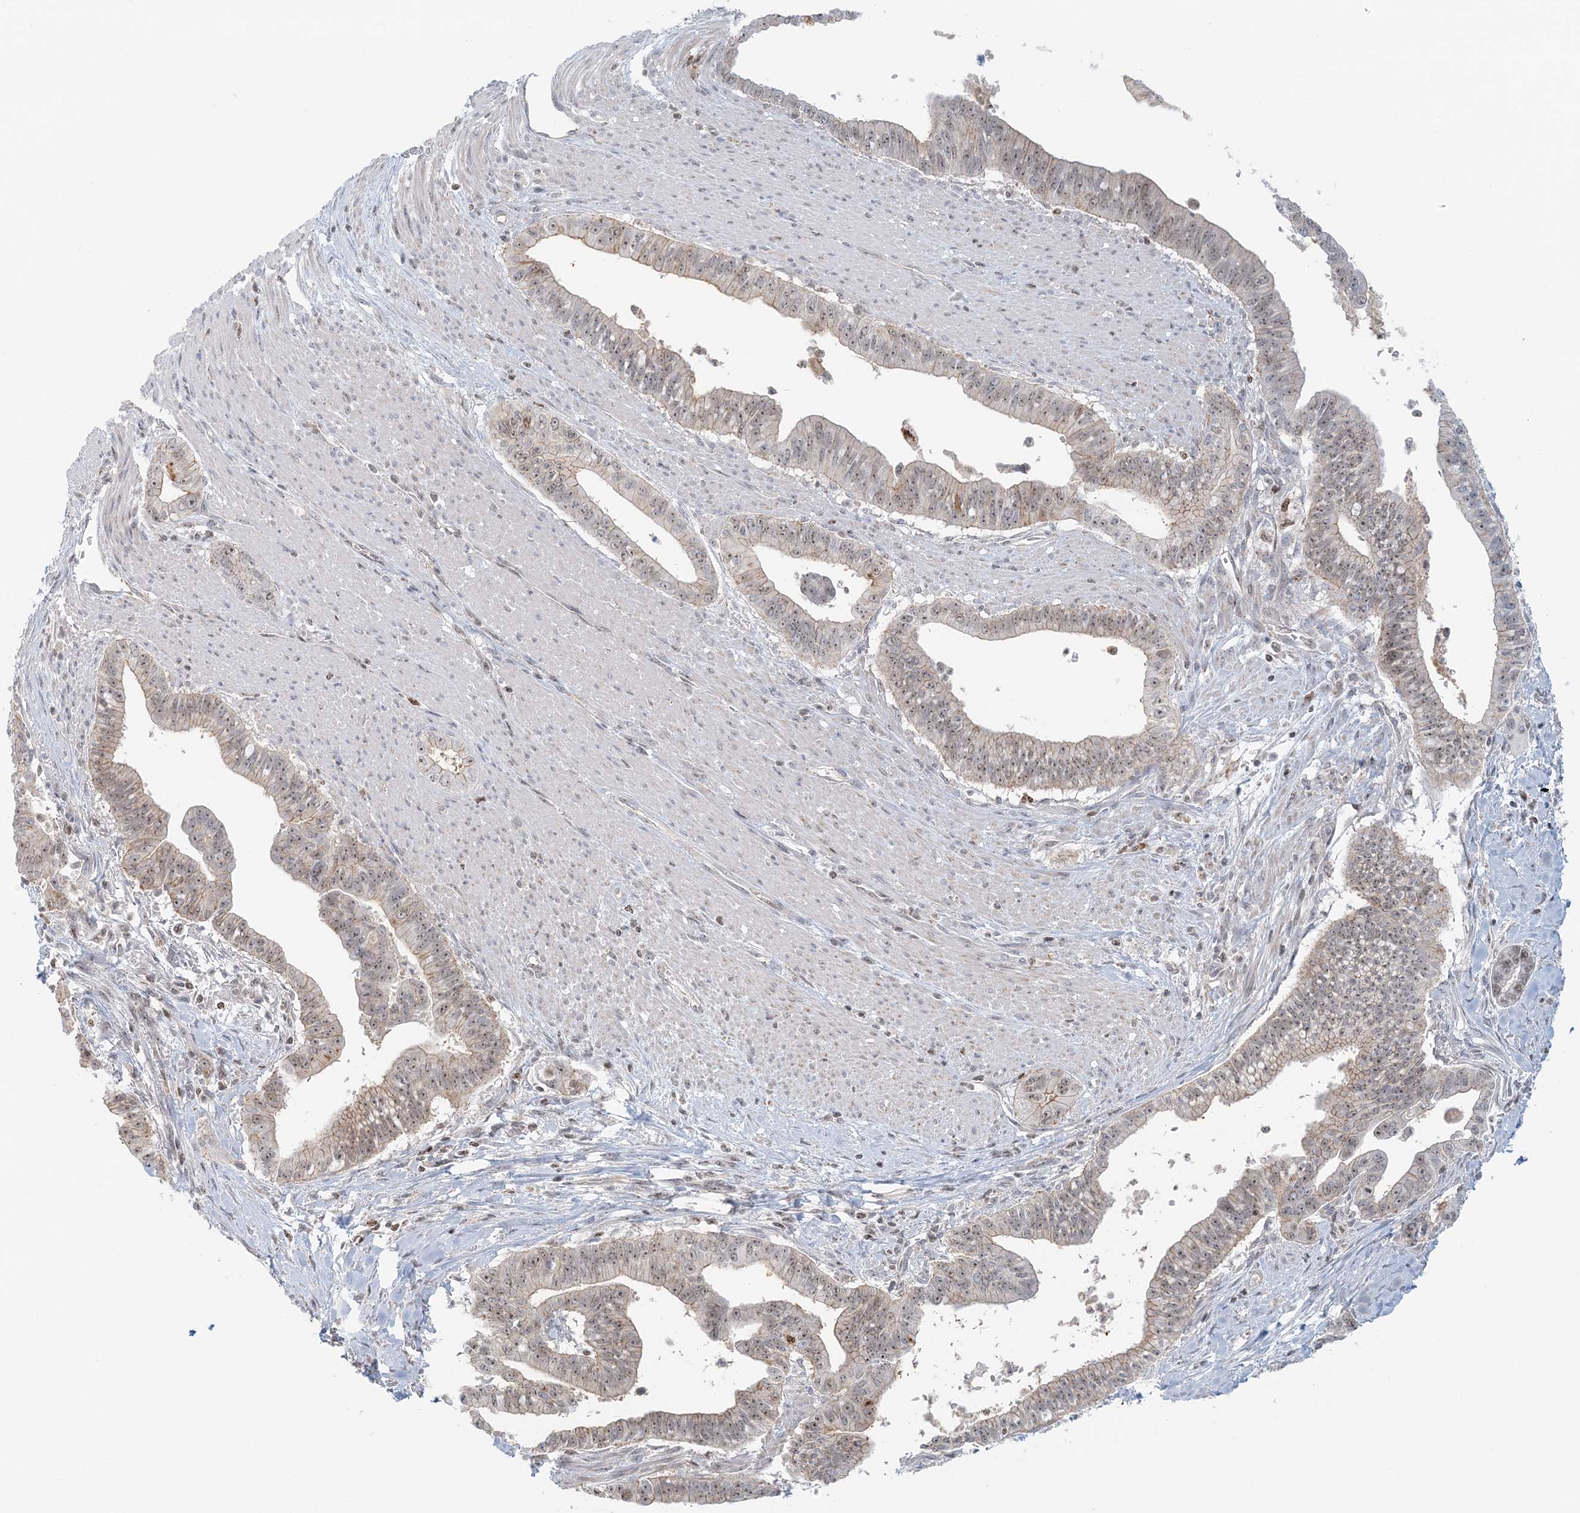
{"staining": {"intensity": "weak", "quantity": ">75%", "location": "nuclear"}, "tissue": "pancreatic cancer", "cell_type": "Tumor cells", "image_type": "cancer", "snomed": [{"axis": "morphology", "description": "Adenocarcinoma, NOS"}, {"axis": "topography", "description": "Pancreas"}], "caption": "Weak nuclear expression for a protein is present in approximately >75% of tumor cells of pancreatic cancer using IHC.", "gene": "UBE2F", "patient": {"sex": "male", "age": 70}}